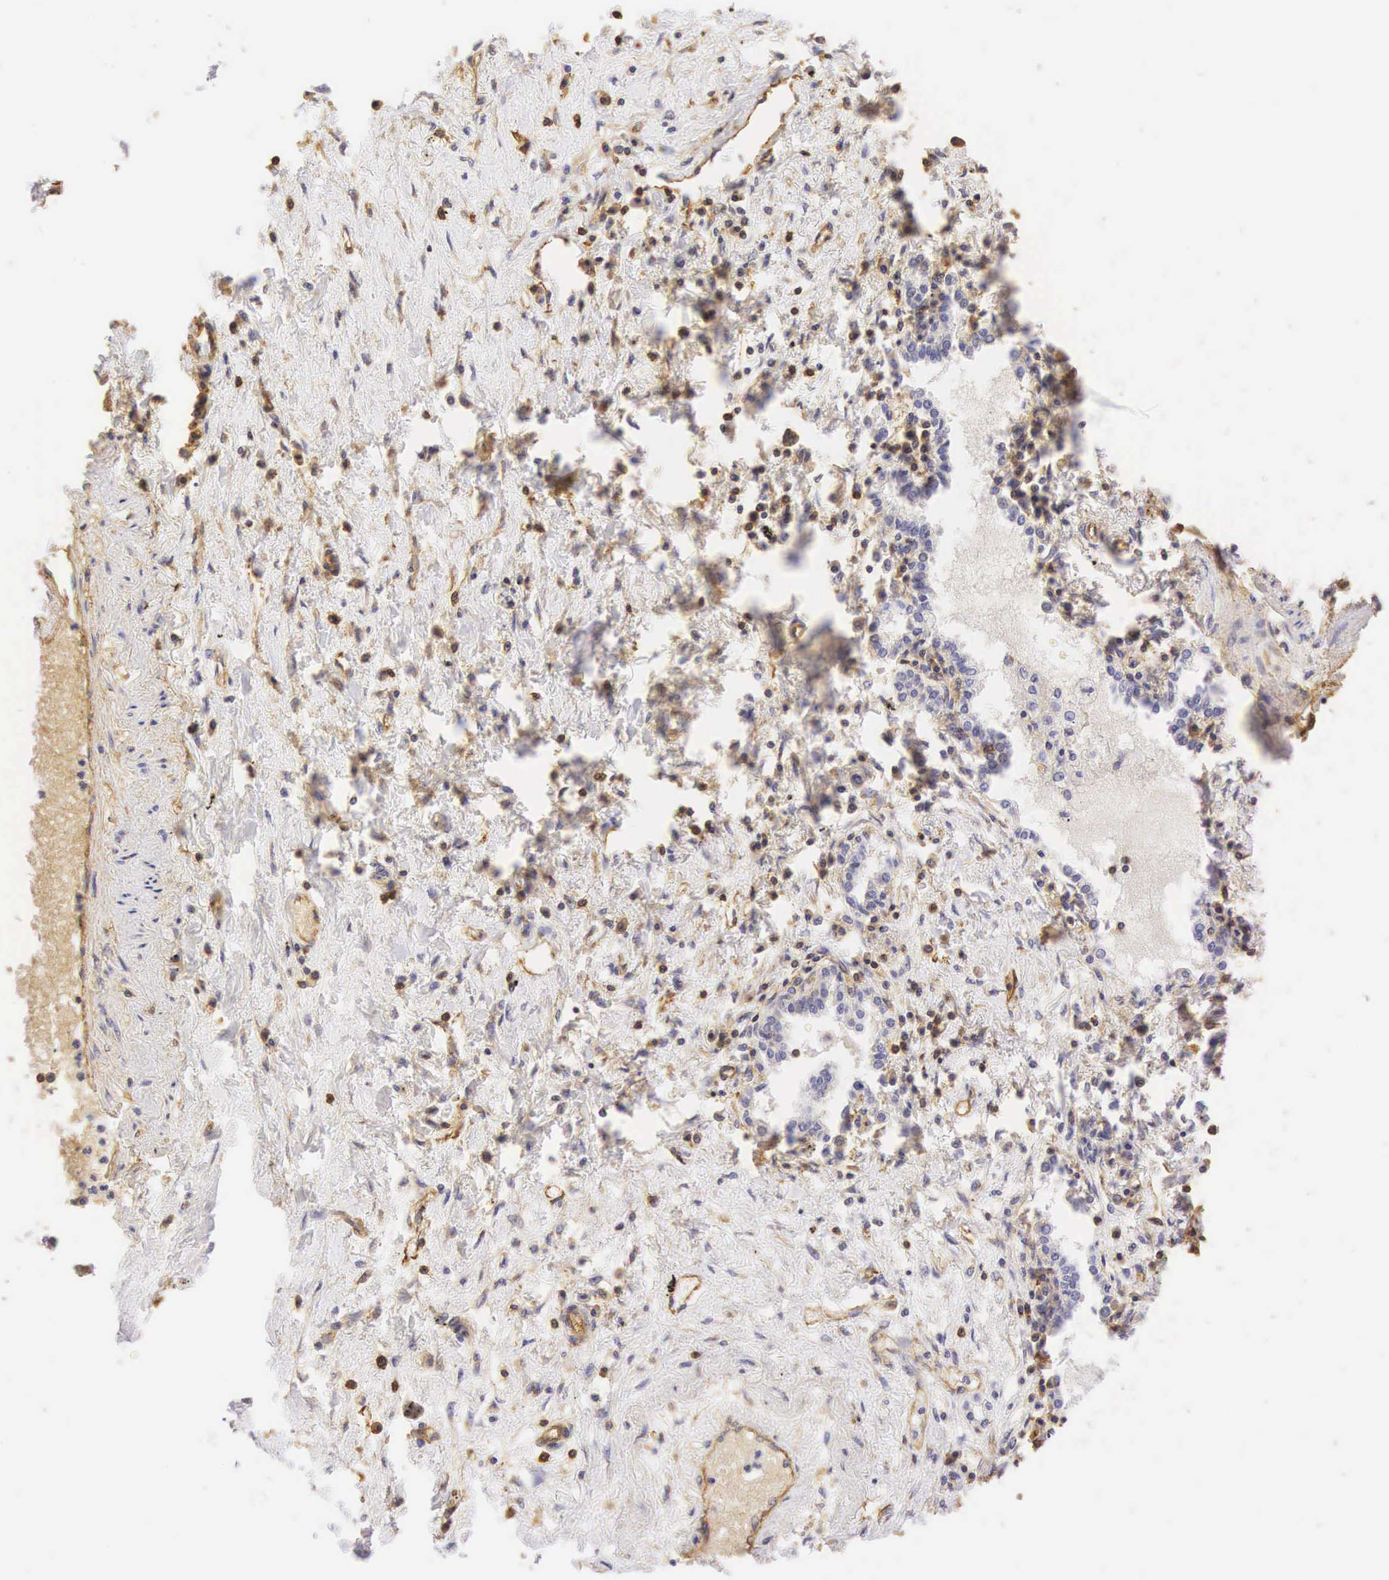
{"staining": {"intensity": "negative", "quantity": "none", "location": "none"}, "tissue": "lung cancer", "cell_type": "Tumor cells", "image_type": "cancer", "snomed": [{"axis": "morphology", "description": "Adenocarcinoma, NOS"}, {"axis": "topography", "description": "Lung"}], "caption": "A micrograph of human adenocarcinoma (lung) is negative for staining in tumor cells.", "gene": "CD99", "patient": {"sex": "male", "age": 60}}